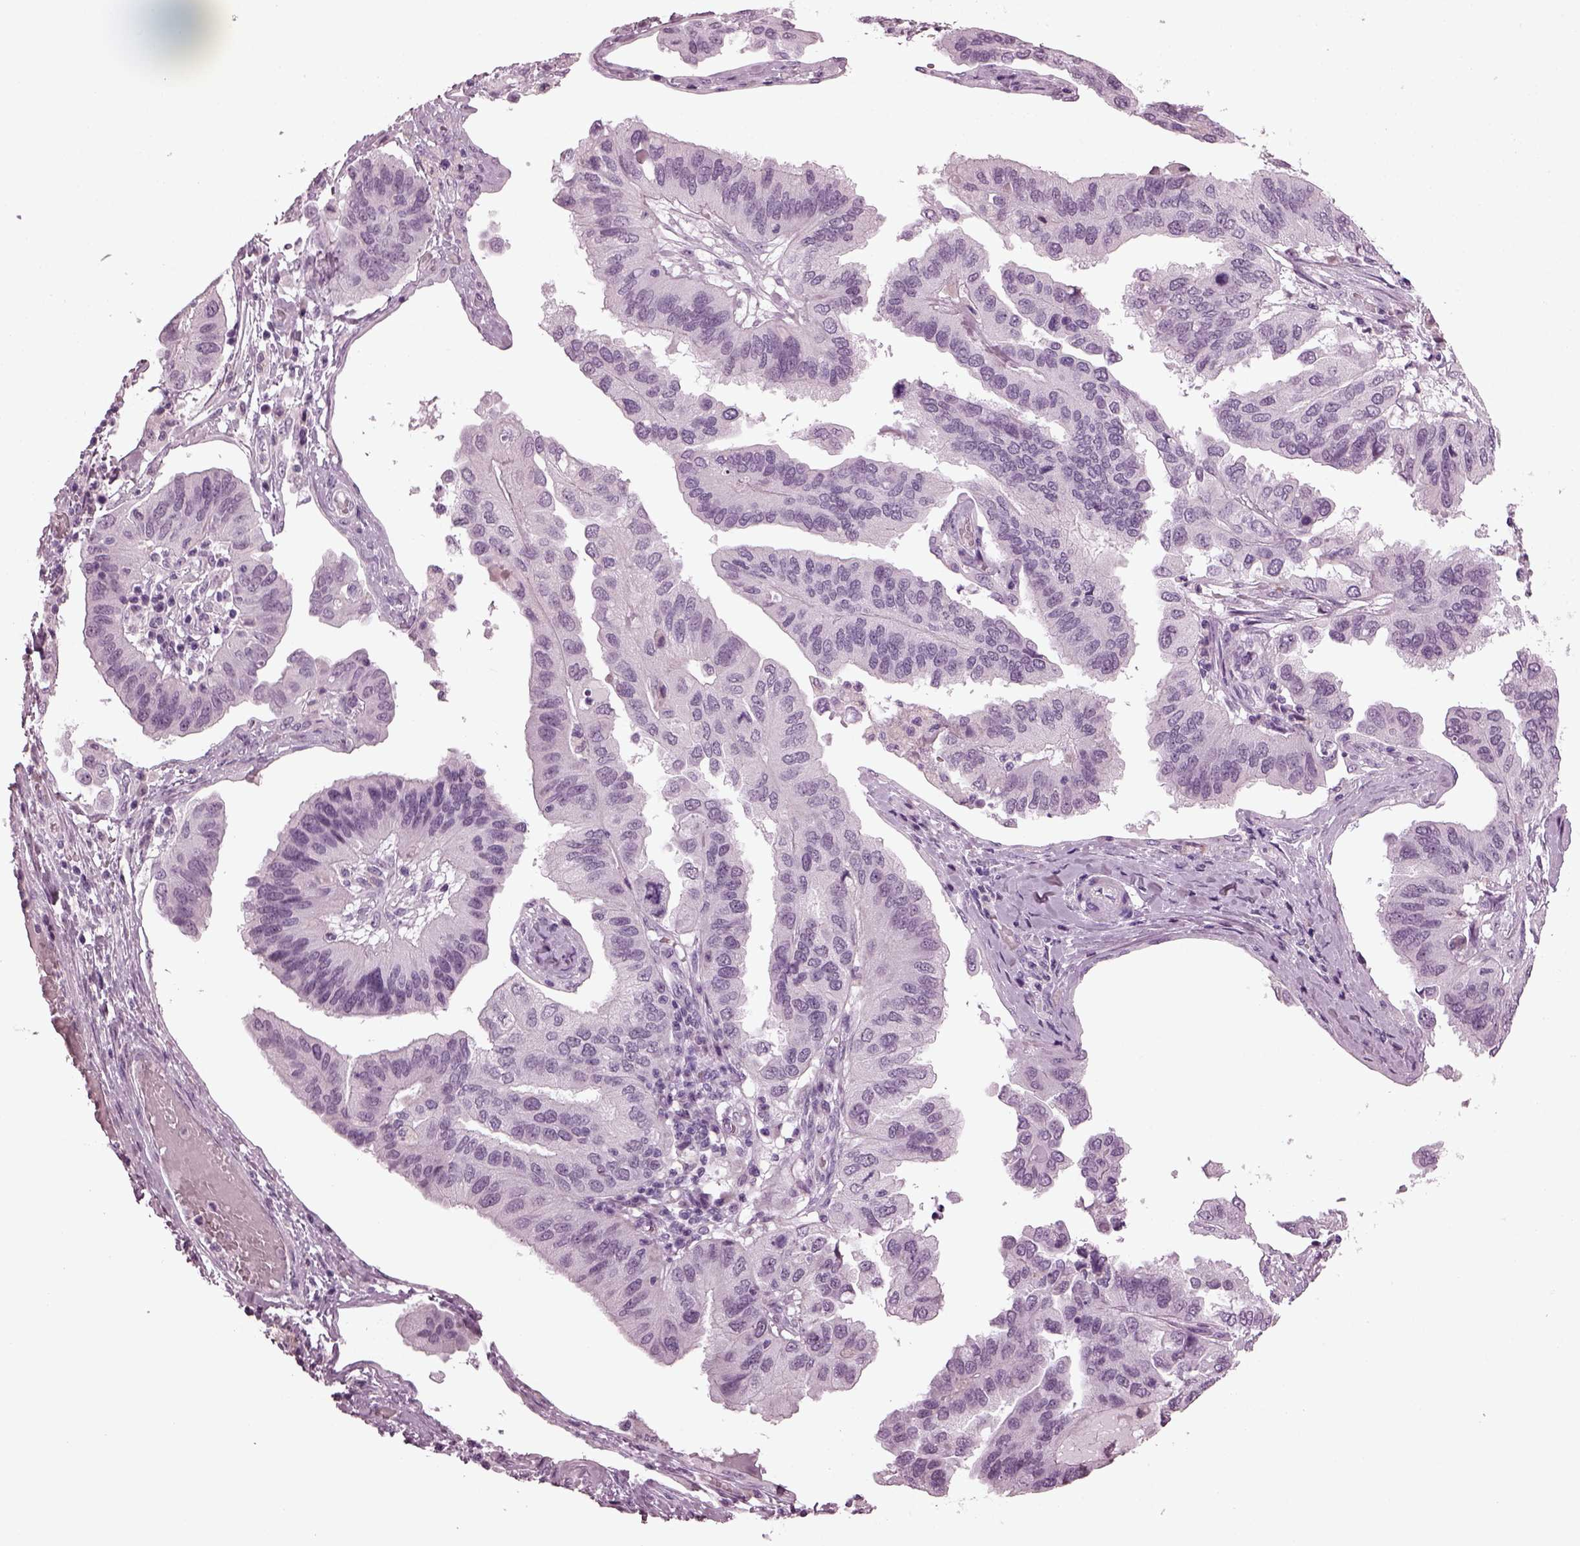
{"staining": {"intensity": "negative", "quantity": "none", "location": "none"}, "tissue": "ovarian cancer", "cell_type": "Tumor cells", "image_type": "cancer", "snomed": [{"axis": "morphology", "description": "Cystadenocarcinoma, serous, NOS"}, {"axis": "topography", "description": "Ovary"}], "caption": "IHC micrograph of human ovarian serous cystadenocarcinoma stained for a protein (brown), which demonstrates no expression in tumor cells.", "gene": "SLC6A17", "patient": {"sex": "female", "age": 79}}